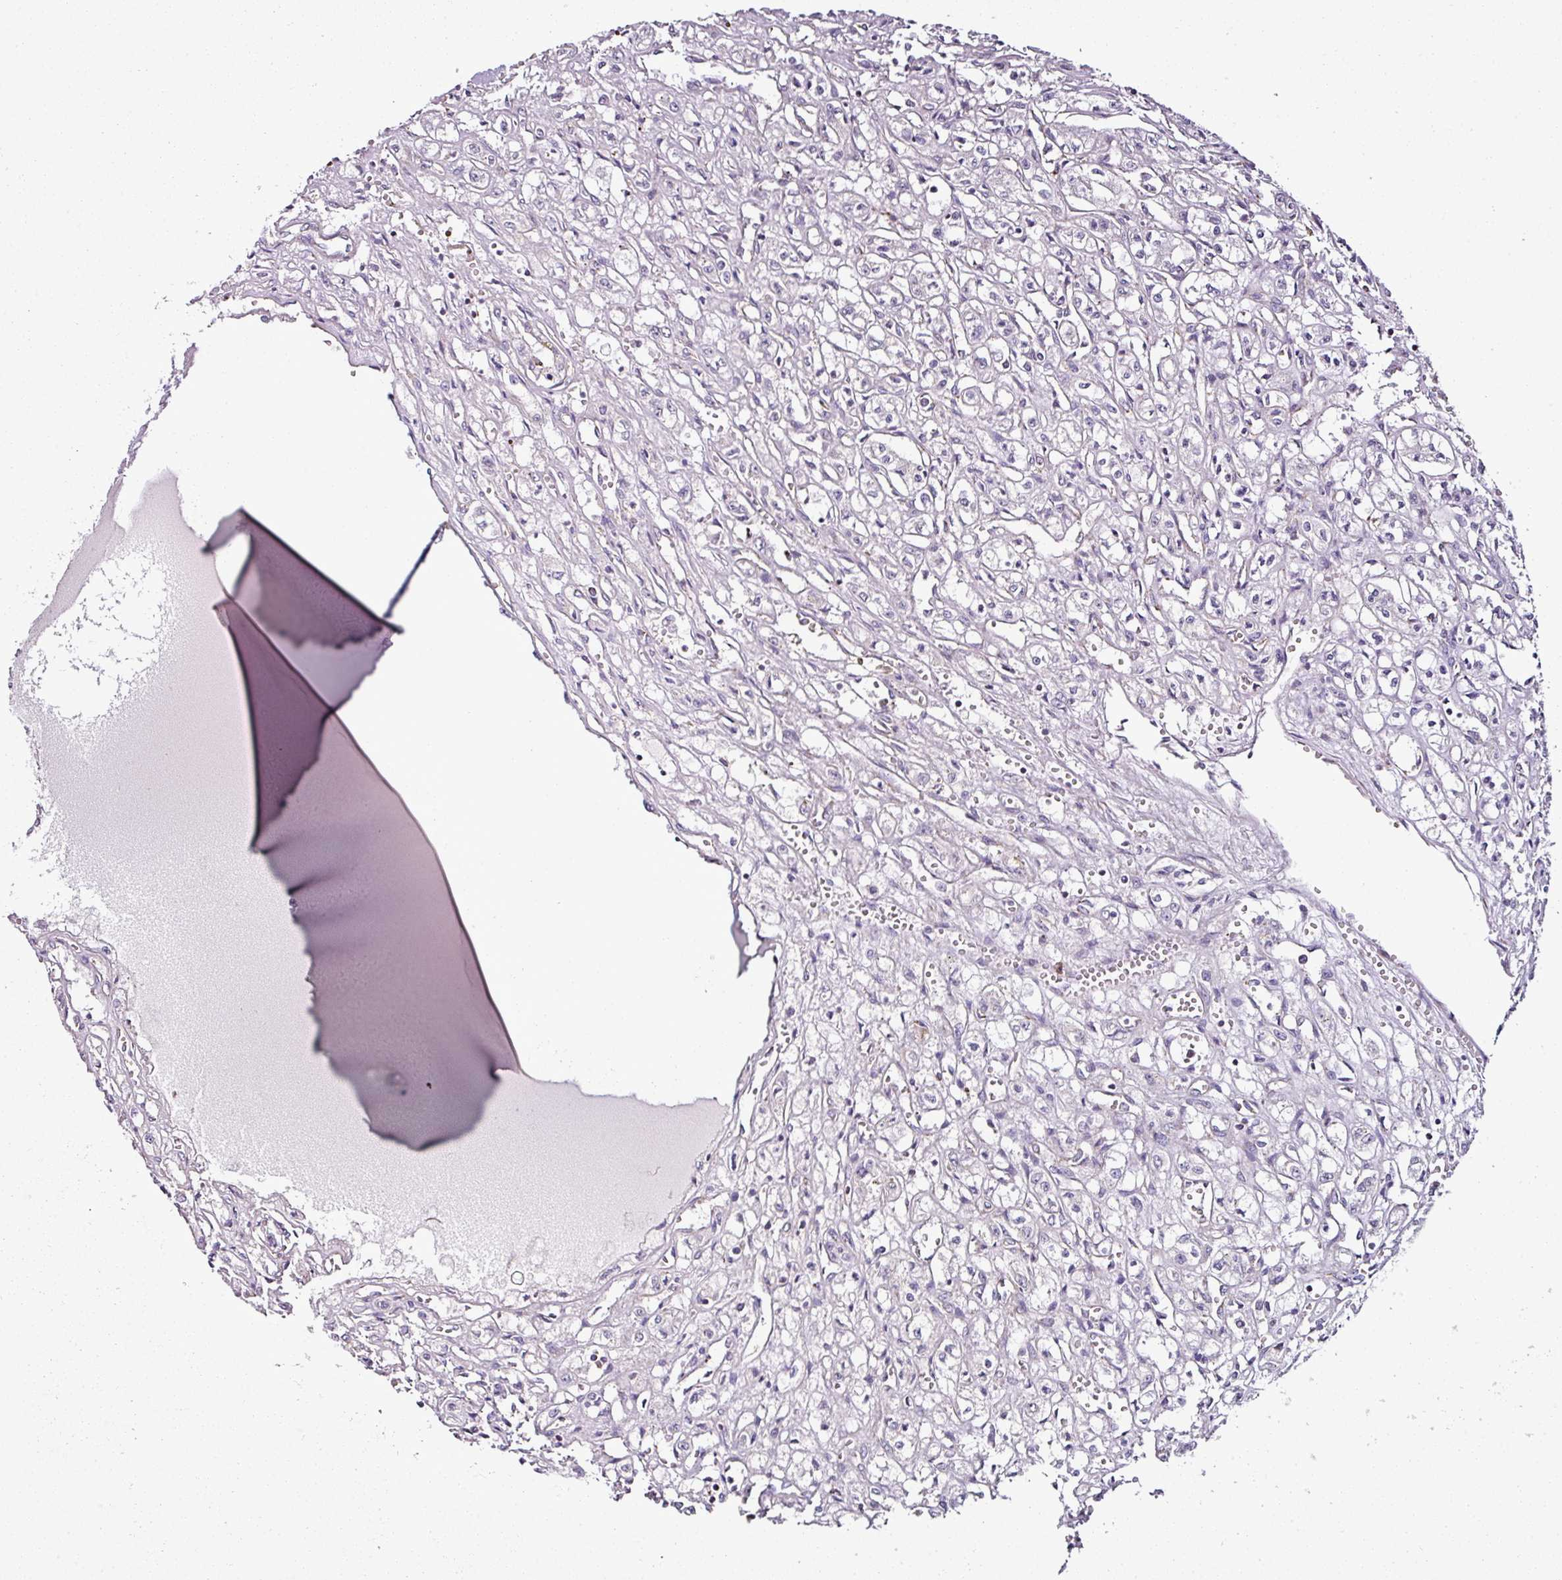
{"staining": {"intensity": "negative", "quantity": "none", "location": "none"}, "tissue": "renal cancer", "cell_type": "Tumor cells", "image_type": "cancer", "snomed": [{"axis": "morphology", "description": "Adenocarcinoma, NOS"}, {"axis": "topography", "description": "Kidney"}], "caption": "The micrograph shows no staining of tumor cells in adenocarcinoma (renal).", "gene": "DPAGT1", "patient": {"sex": "male", "age": 56}}